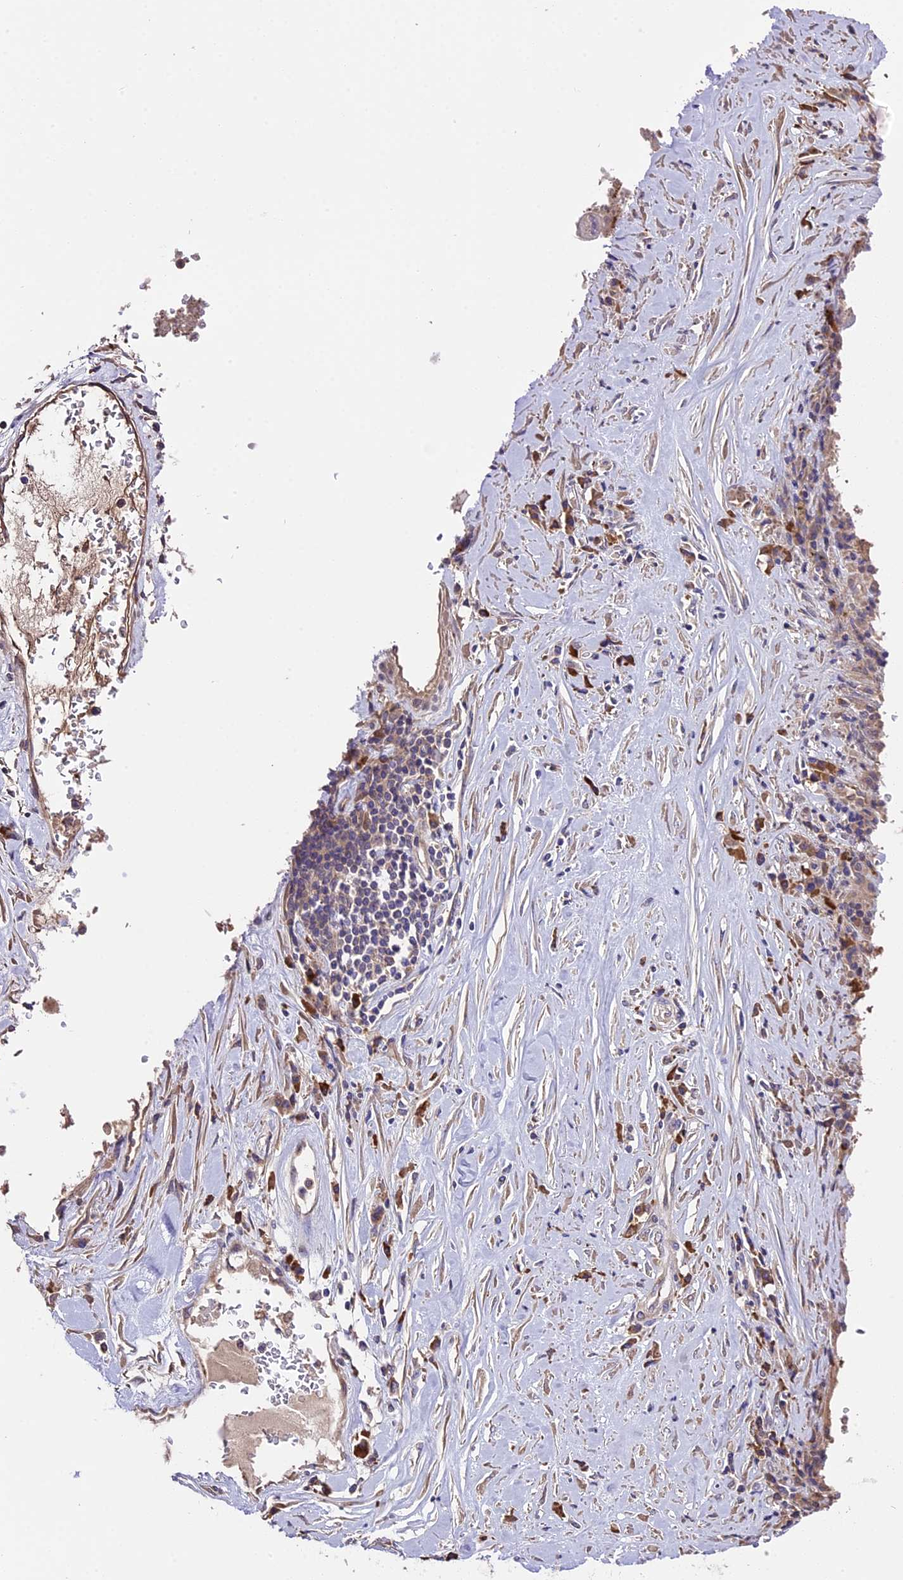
{"staining": {"intensity": "weak", "quantity": "25%-75%", "location": "cytoplasmic/membranous"}, "tissue": "lung cancer", "cell_type": "Tumor cells", "image_type": "cancer", "snomed": [{"axis": "morphology", "description": "Squamous cell carcinoma, NOS"}, {"axis": "topography", "description": "Lung"}], "caption": "The micrograph exhibits immunohistochemical staining of lung squamous cell carcinoma. There is weak cytoplasmic/membranous expression is present in about 25%-75% of tumor cells.", "gene": "ABCC10", "patient": {"sex": "male", "age": 61}}